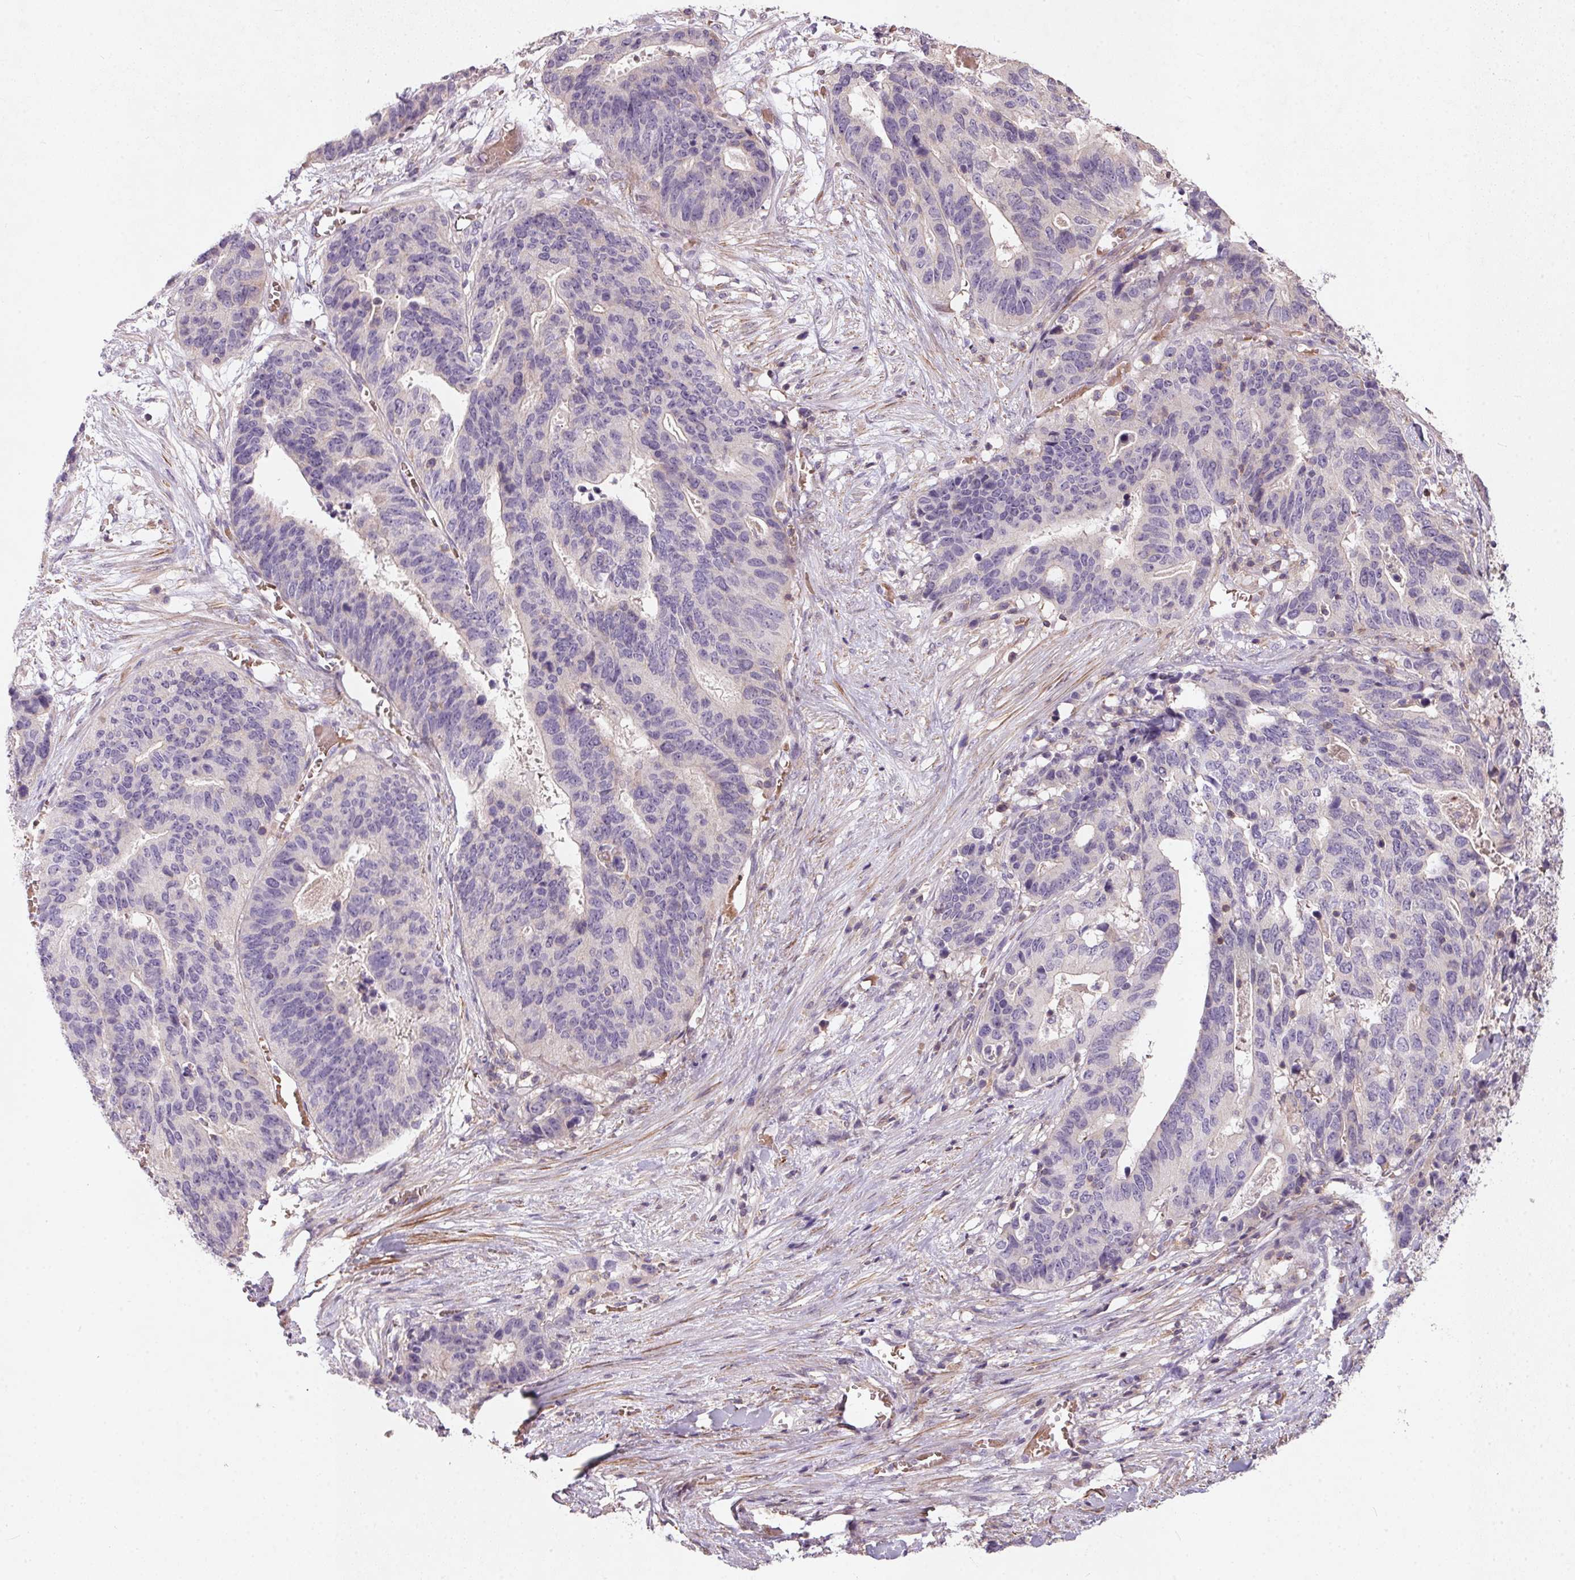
{"staining": {"intensity": "negative", "quantity": "none", "location": "none"}, "tissue": "stomach cancer", "cell_type": "Tumor cells", "image_type": "cancer", "snomed": [{"axis": "morphology", "description": "Adenocarcinoma, NOS"}, {"axis": "topography", "description": "Stomach, upper"}], "caption": "Tumor cells show no significant staining in stomach cancer.", "gene": "KCNK15", "patient": {"sex": "female", "age": 67}}